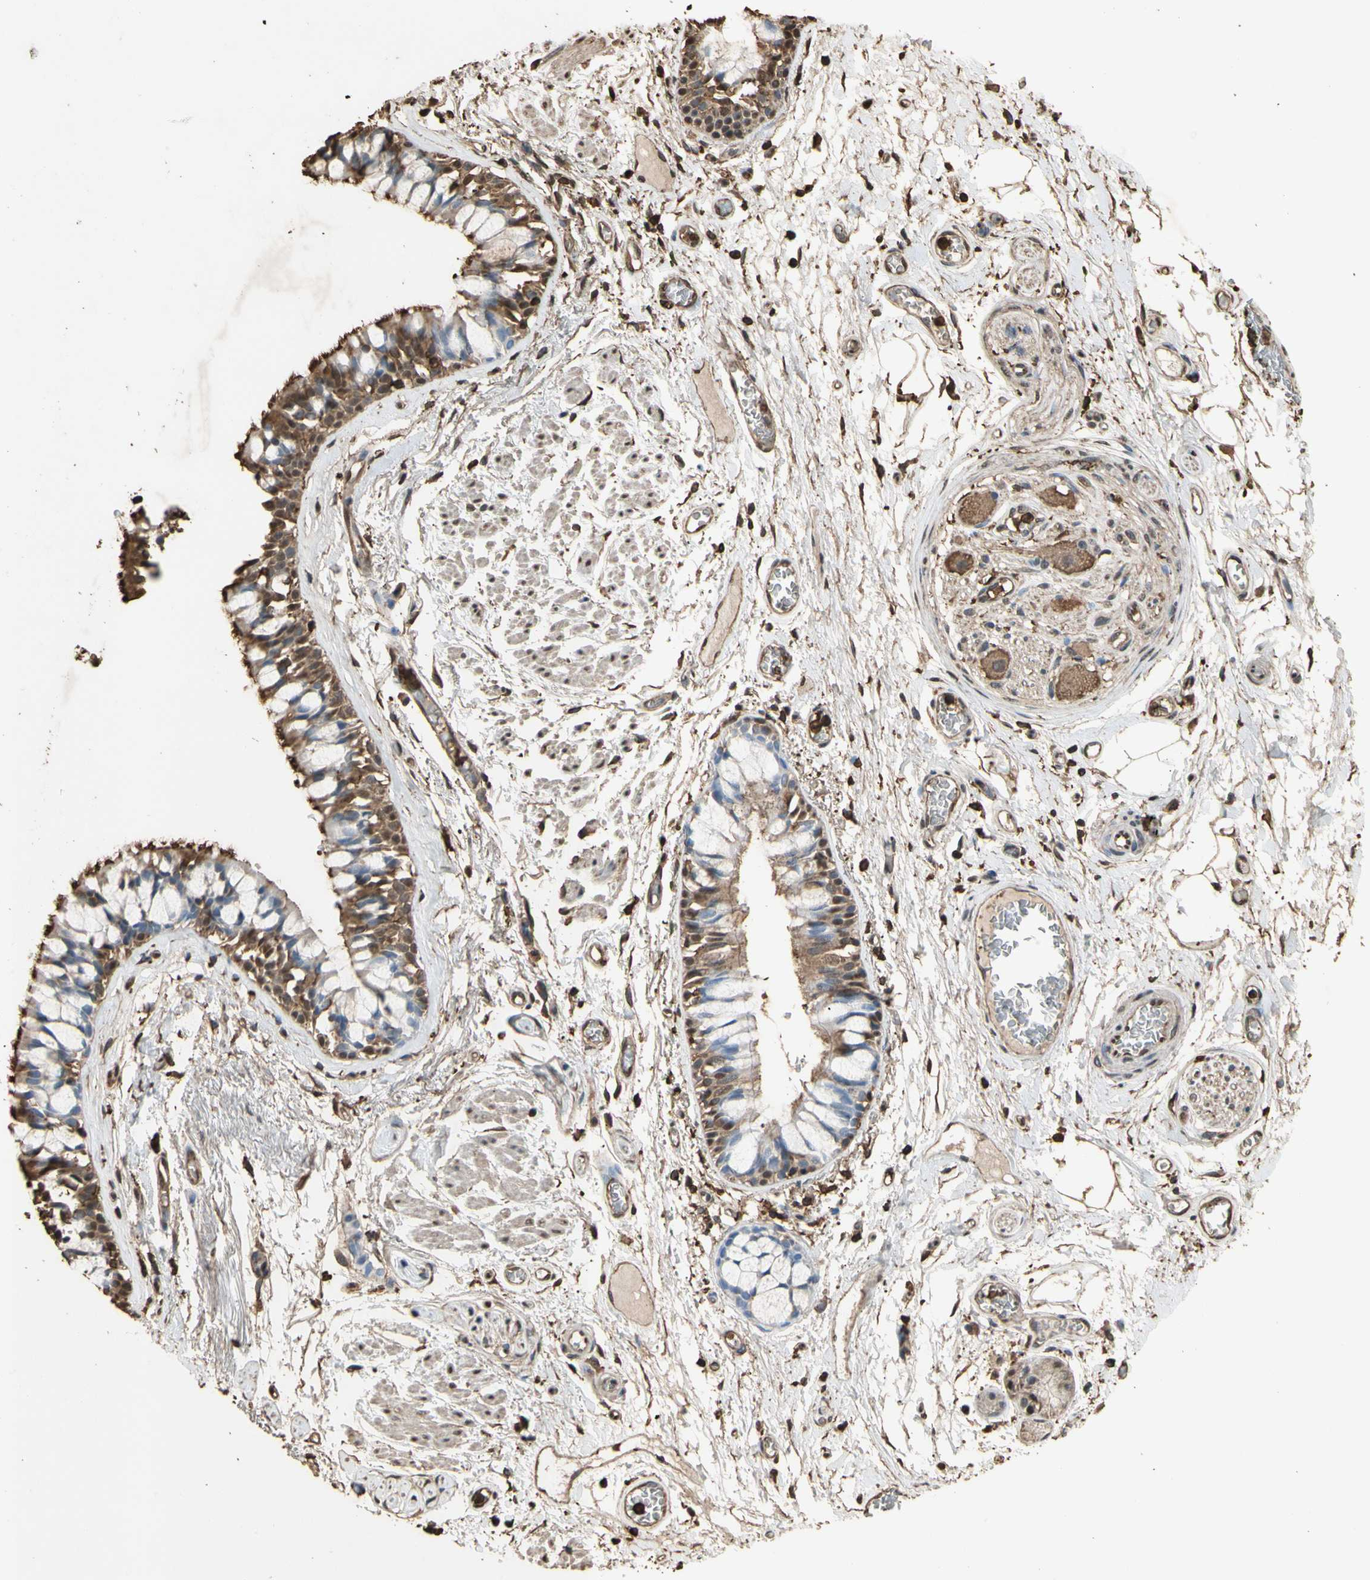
{"staining": {"intensity": "strong", "quantity": ">75%", "location": "cytoplasmic/membranous,nuclear"}, "tissue": "bronchus", "cell_type": "Respiratory epithelial cells", "image_type": "normal", "snomed": [{"axis": "morphology", "description": "Normal tissue, NOS"}, {"axis": "topography", "description": "Bronchus"}], "caption": "A high amount of strong cytoplasmic/membranous,nuclear staining is present in approximately >75% of respiratory epithelial cells in unremarkable bronchus.", "gene": "TNFSF13B", "patient": {"sex": "male", "age": 66}}